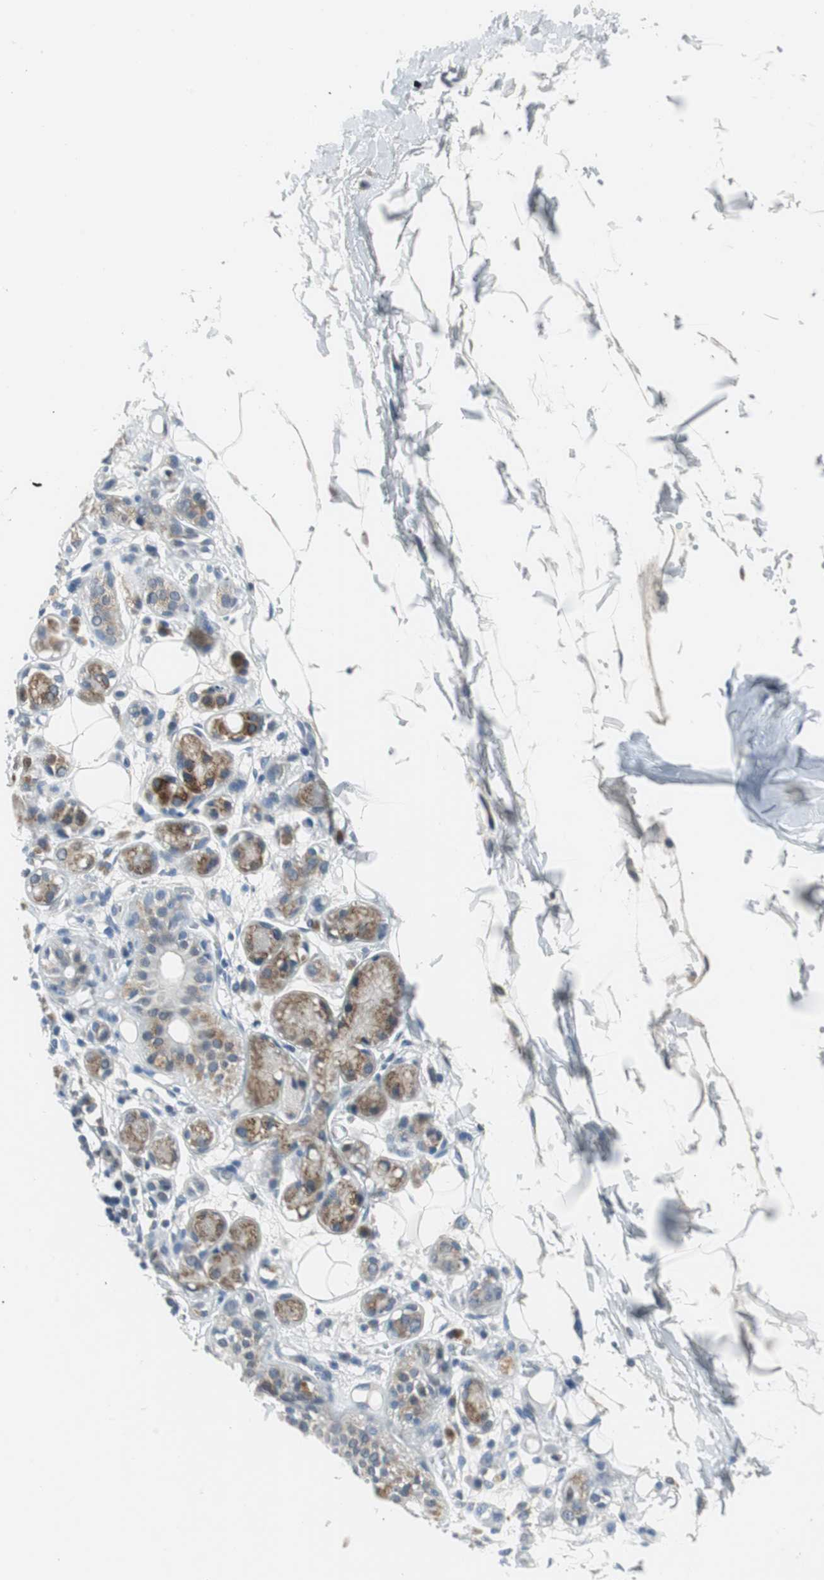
{"staining": {"intensity": "weak", "quantity": "25%-75%", "location": "cytoplasmic/membranous"}, "tissue": "adipose tissue", "cell_type": "Adipocytes", "image_type": "normal", "snomed": [{"axis": "morphology", "description": "Normal tissue, NOS"}, {"axis": "morphology", "description": "Inflammation, NOS"}, {"axis": "topography", "description": "Vascular tissue"}, {"axis": "topography", "description": "Salivary gland"}], "caption": "IHC (DAB (3,3'-diaminobenzidine)) staining of unremarkable adipose tissue displays weak cytoplasmic/membranous protein staining in about 25%-75% of adipocytes. The protein is stained brown, and the nuclei are stained in blue (DAB IHC with brightfield microscopy, high magnification).", "gene": "PLAA", "patient": {"sex": "female", "age": 75}}